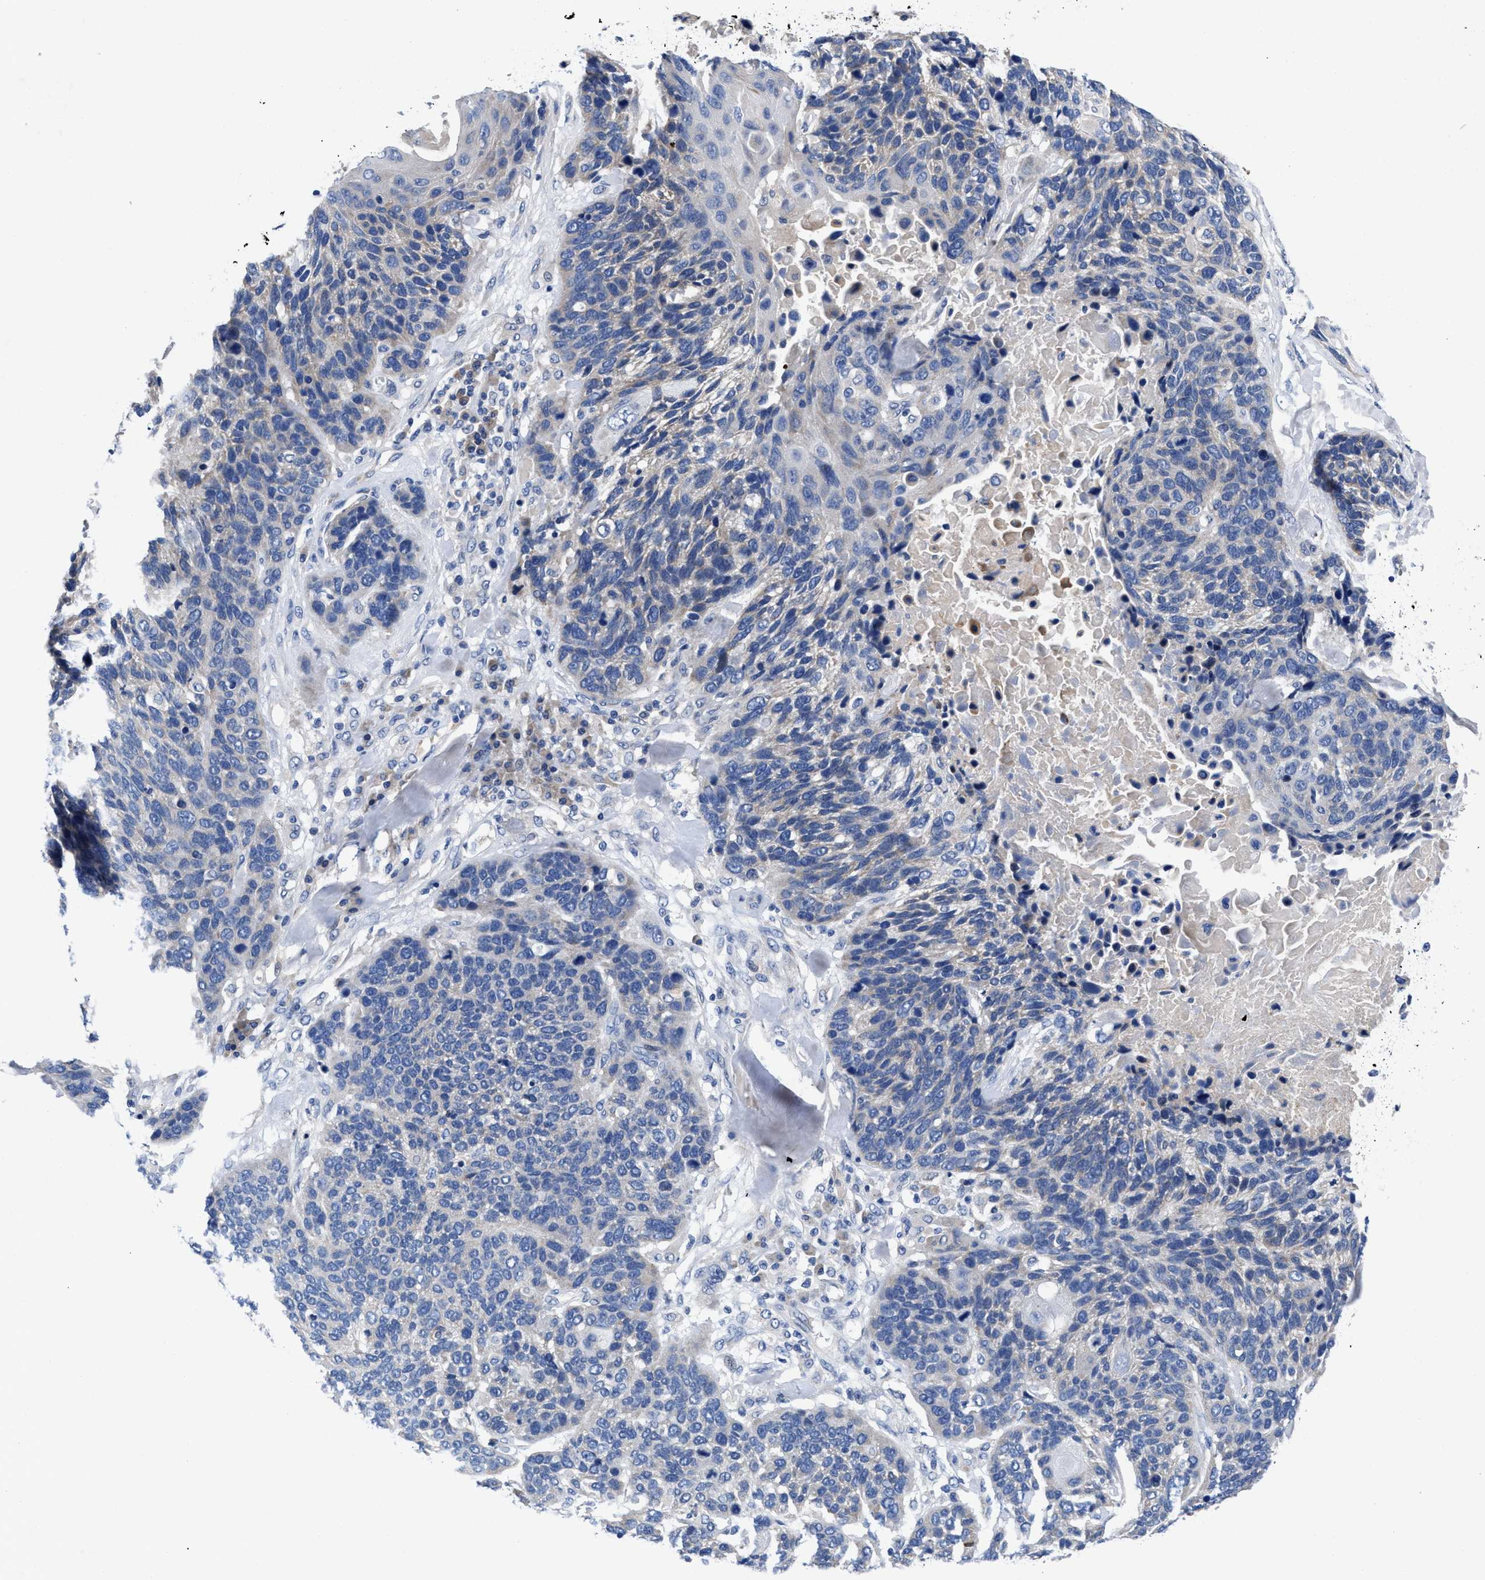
{"staining": {"intensity": "negative", "quantity": "none", "location": "none"}, "tissue": "lung cancer", "cell_type": "Tumor cells", "image_type": "cancer", "snomed": [{"axis": "morphology", "description": "Squamous cell carcinoma, NOS"}, {"axis": "topography", "description": "Lung"}], "caption": "Image shows no significant protein expression in tumor cells of lung squamous cell carcinoma. (Brightfield microscopy of DAB immunohistochemistry (IHC) at high magnification).", "gene": "DHRS13", "patient": {"sex": "male", "age": 65}}